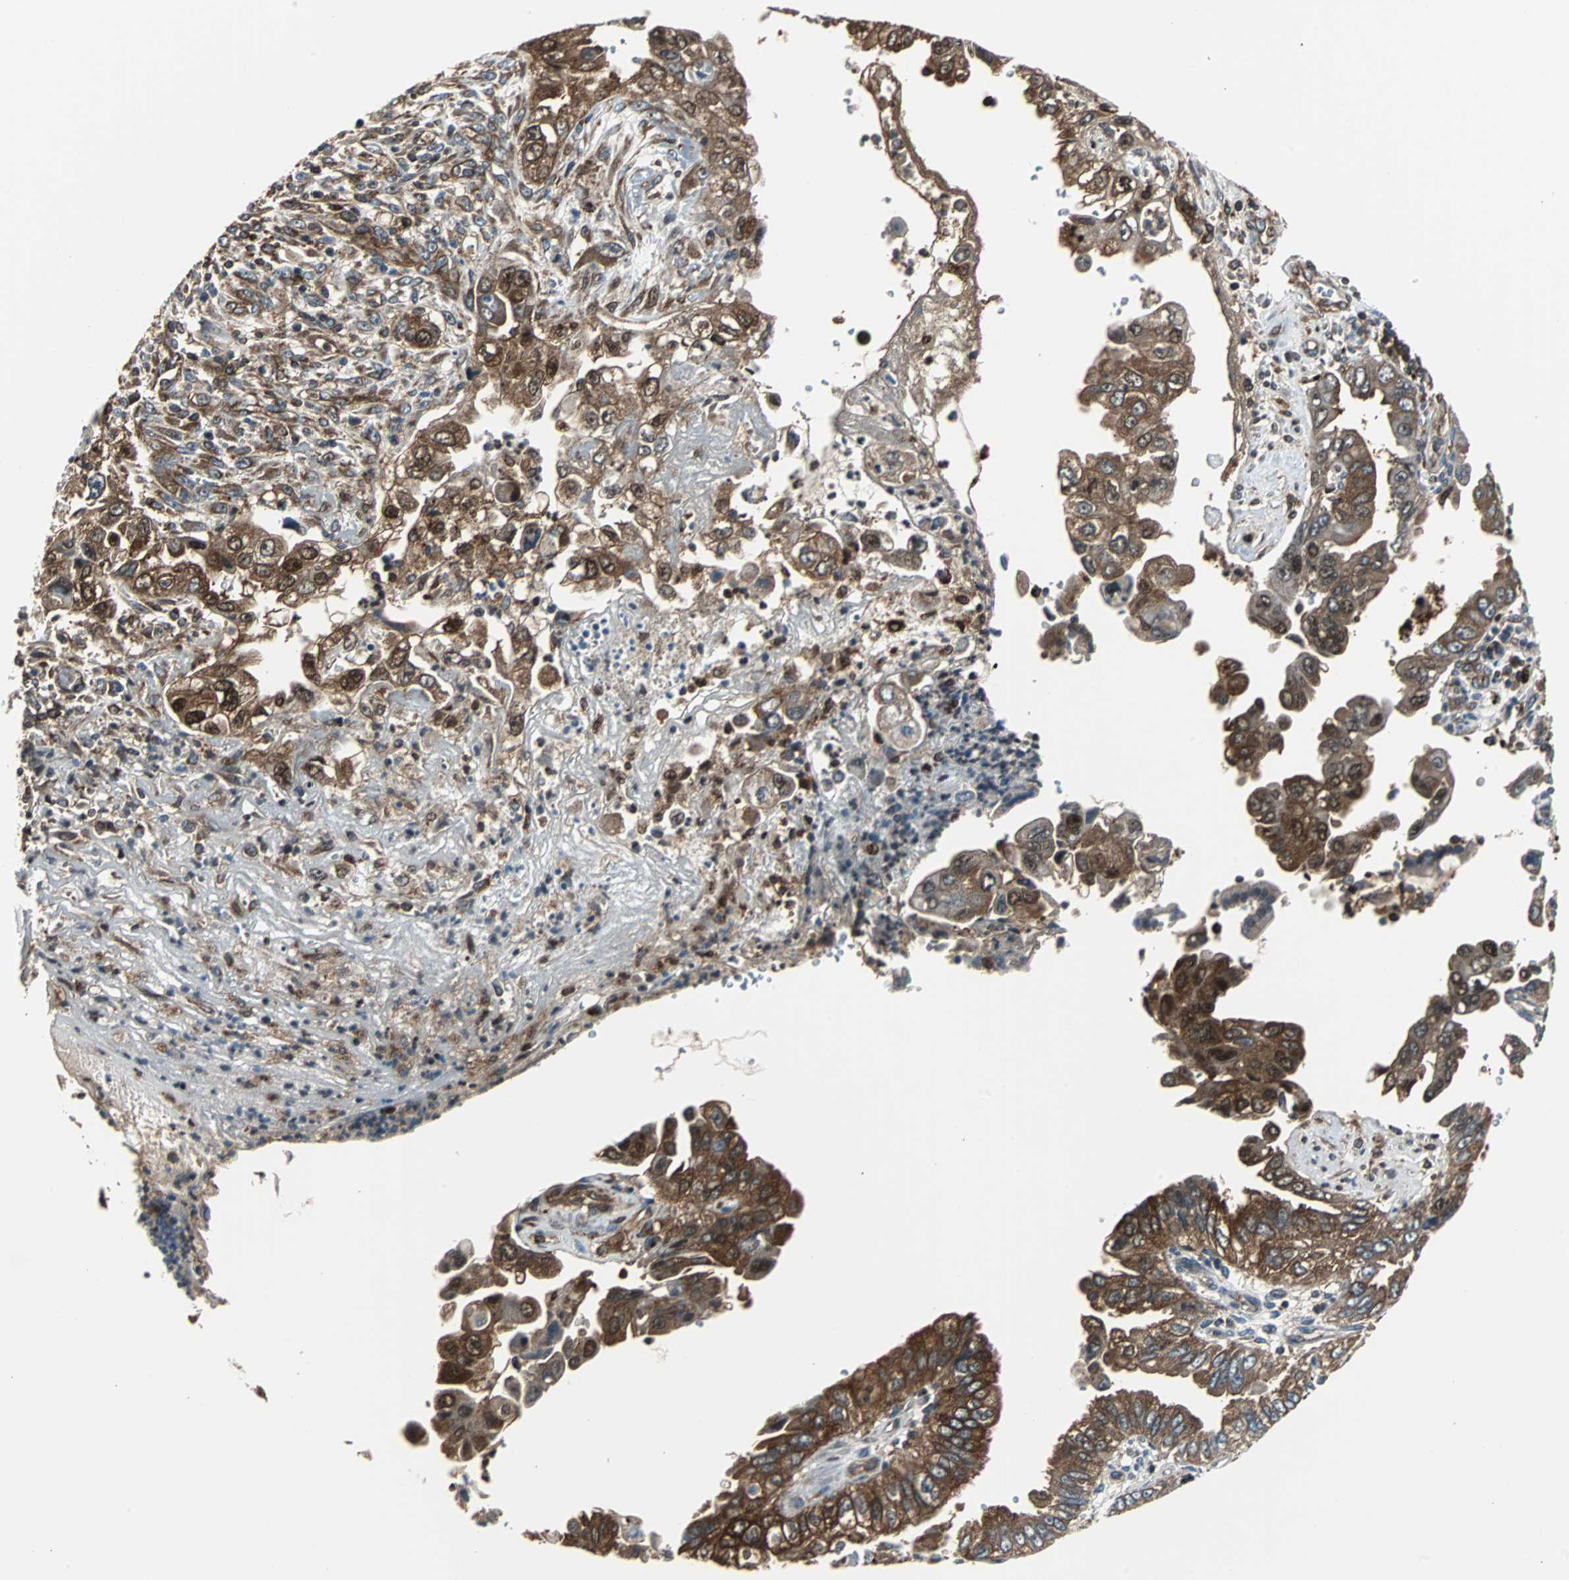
{"staining": {"intensity": "strong", "quantity": ">75%", "location": "cytoplasmic/membranous"}, "tissue": "pancreatic cancer", "cell_type": "Tumor cells", "image_type": "cancer", "snomed": [{"axis": "morphology", "description": "Normal tissue, NOS"}, {"axis": "topography", "description": "Lymph node"}], "caption": "Pancreatic cancer was stained to show a protein in brown. There is high levels of strong cytoplasmic/membranous positivity in about >75% of tumor cells.", "gene": "RELA", "patient": {"sex": "male", "age": 50}}